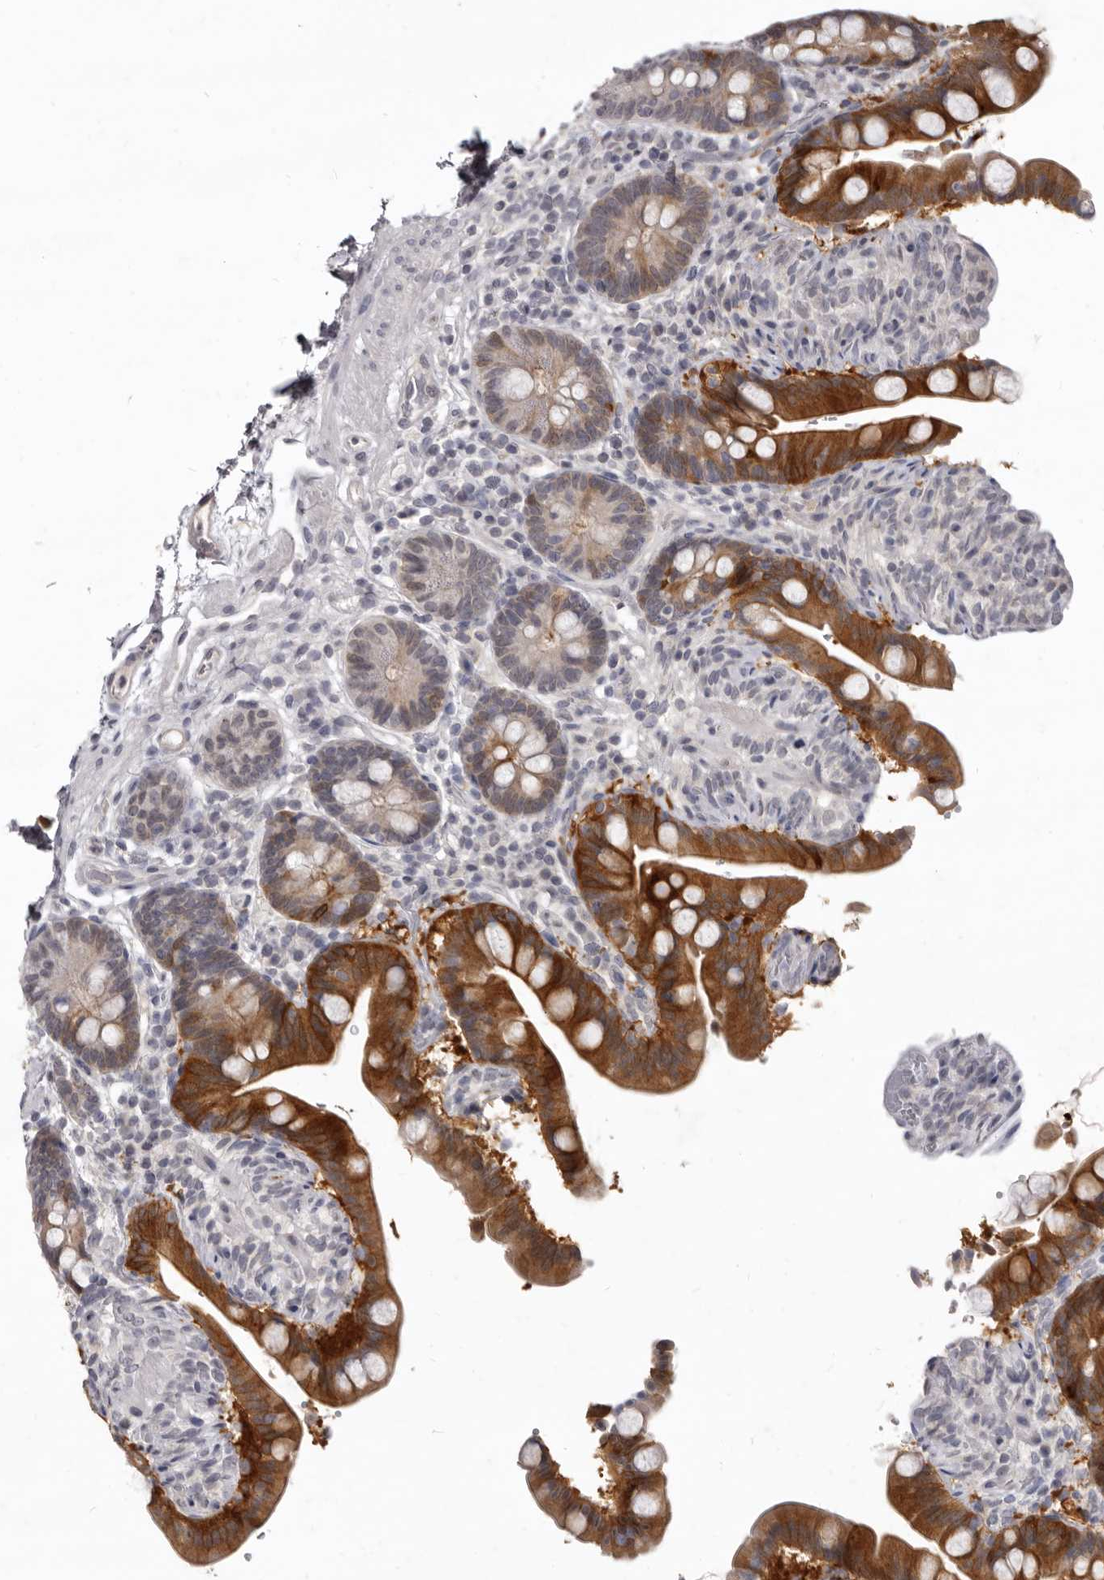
{"staining": {"intensity": "negative", "quantity": "none", "location": "none"}, "tissue": "colon", "cell_type": "Endothelial cells", "image_type": "normal", "snomed": [{"axis": "morphology", "description": "Normal tissue, NOS"}, {"axis": "topography", "description": "Smooth muscle"}, {"axis": "topography", "description": "Colon"}], "caption": "This is an immunohistochemistry (IHC) photomicrograph of benign human colon. There is no staining in endothelial cells.", "gene": "SULT1E1", "patient": {"sex": "male", "age": 73}}